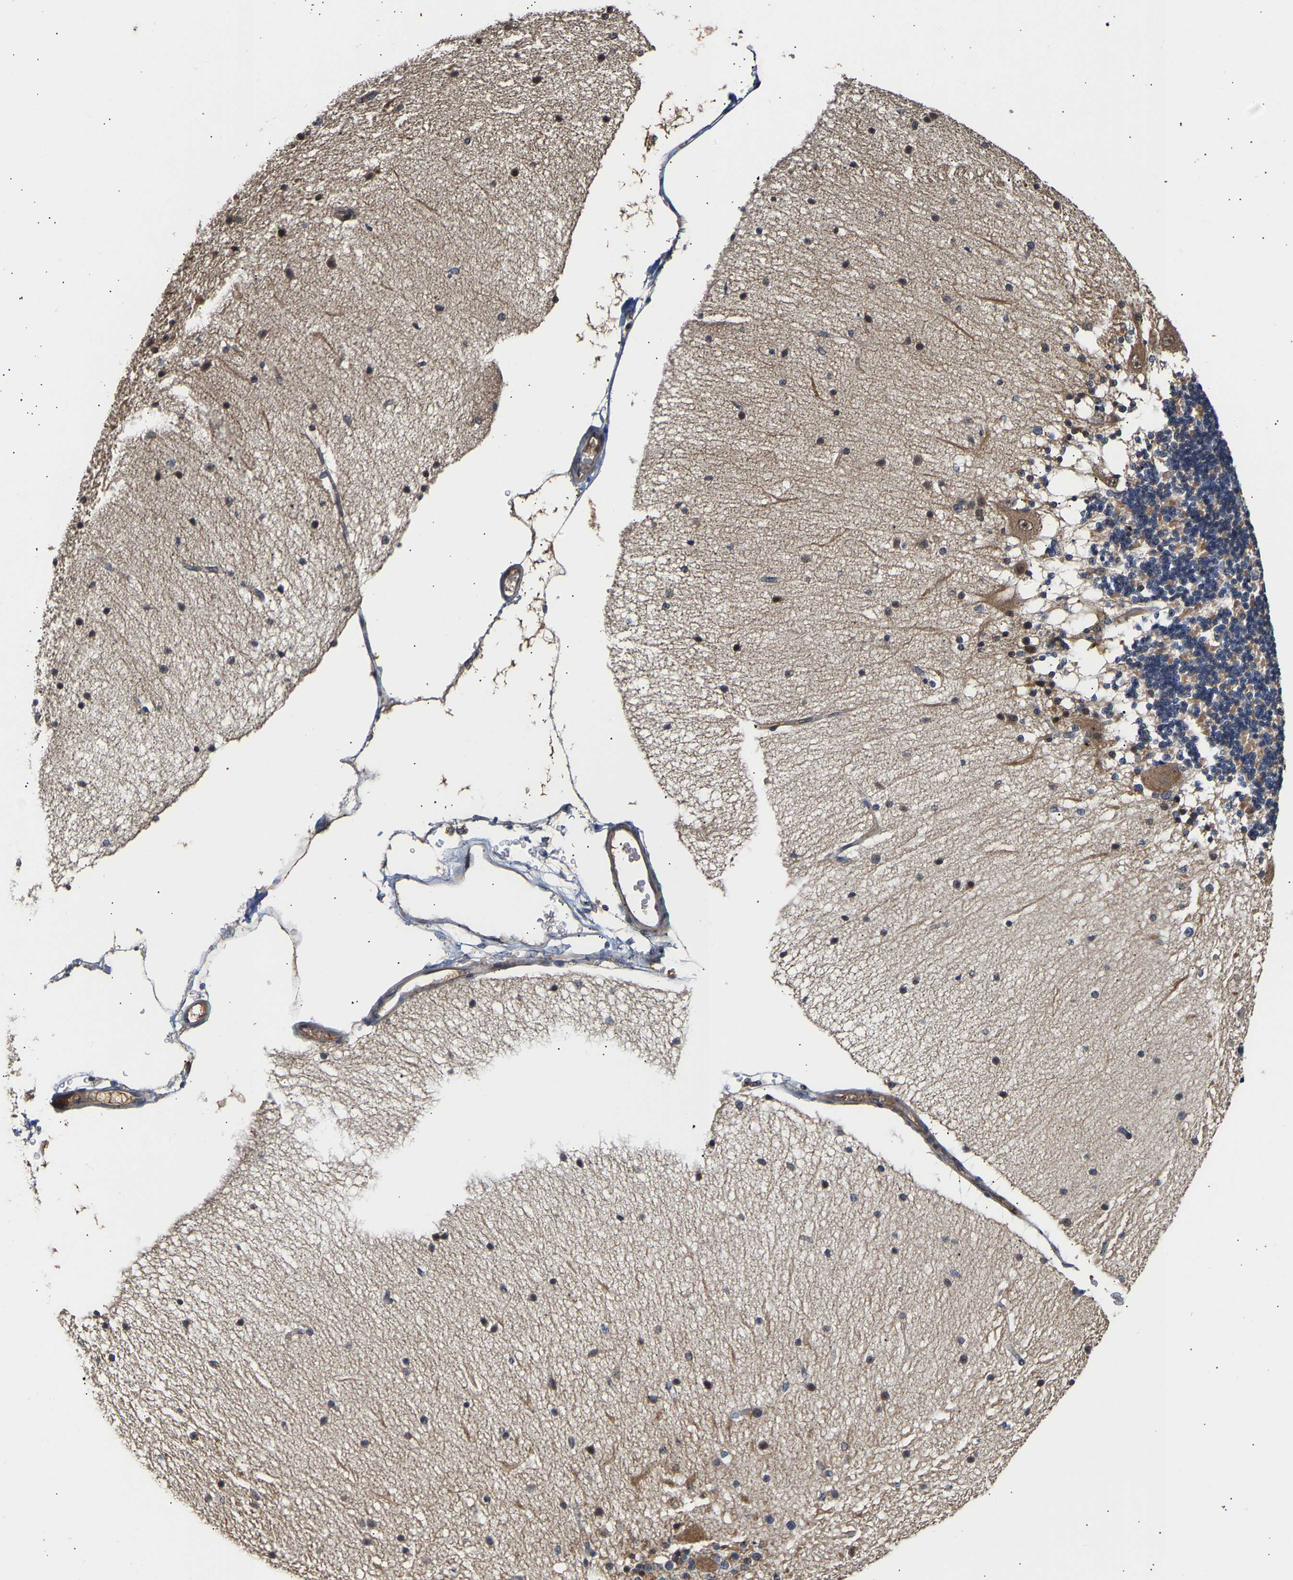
{"staining": {"intensity": "moderate", "quantity": "25%-75%", "location": "cytoplasmic/membranous"}, "tissue": "cerebellum", "cell_type": "Cells in granular layer", "image_type": "normal", "snomed": [{"axis": "morphology", "description": "Normal tissue, NOS"}, {"axis": "topography", "description": "Cerebellum"}], "caption": "Human cerebellum stained with a protein marker reveals moderate staining in cells in granular layer.", "gene": "KASH5", "patient": {"sex": "female", "age": 54}}